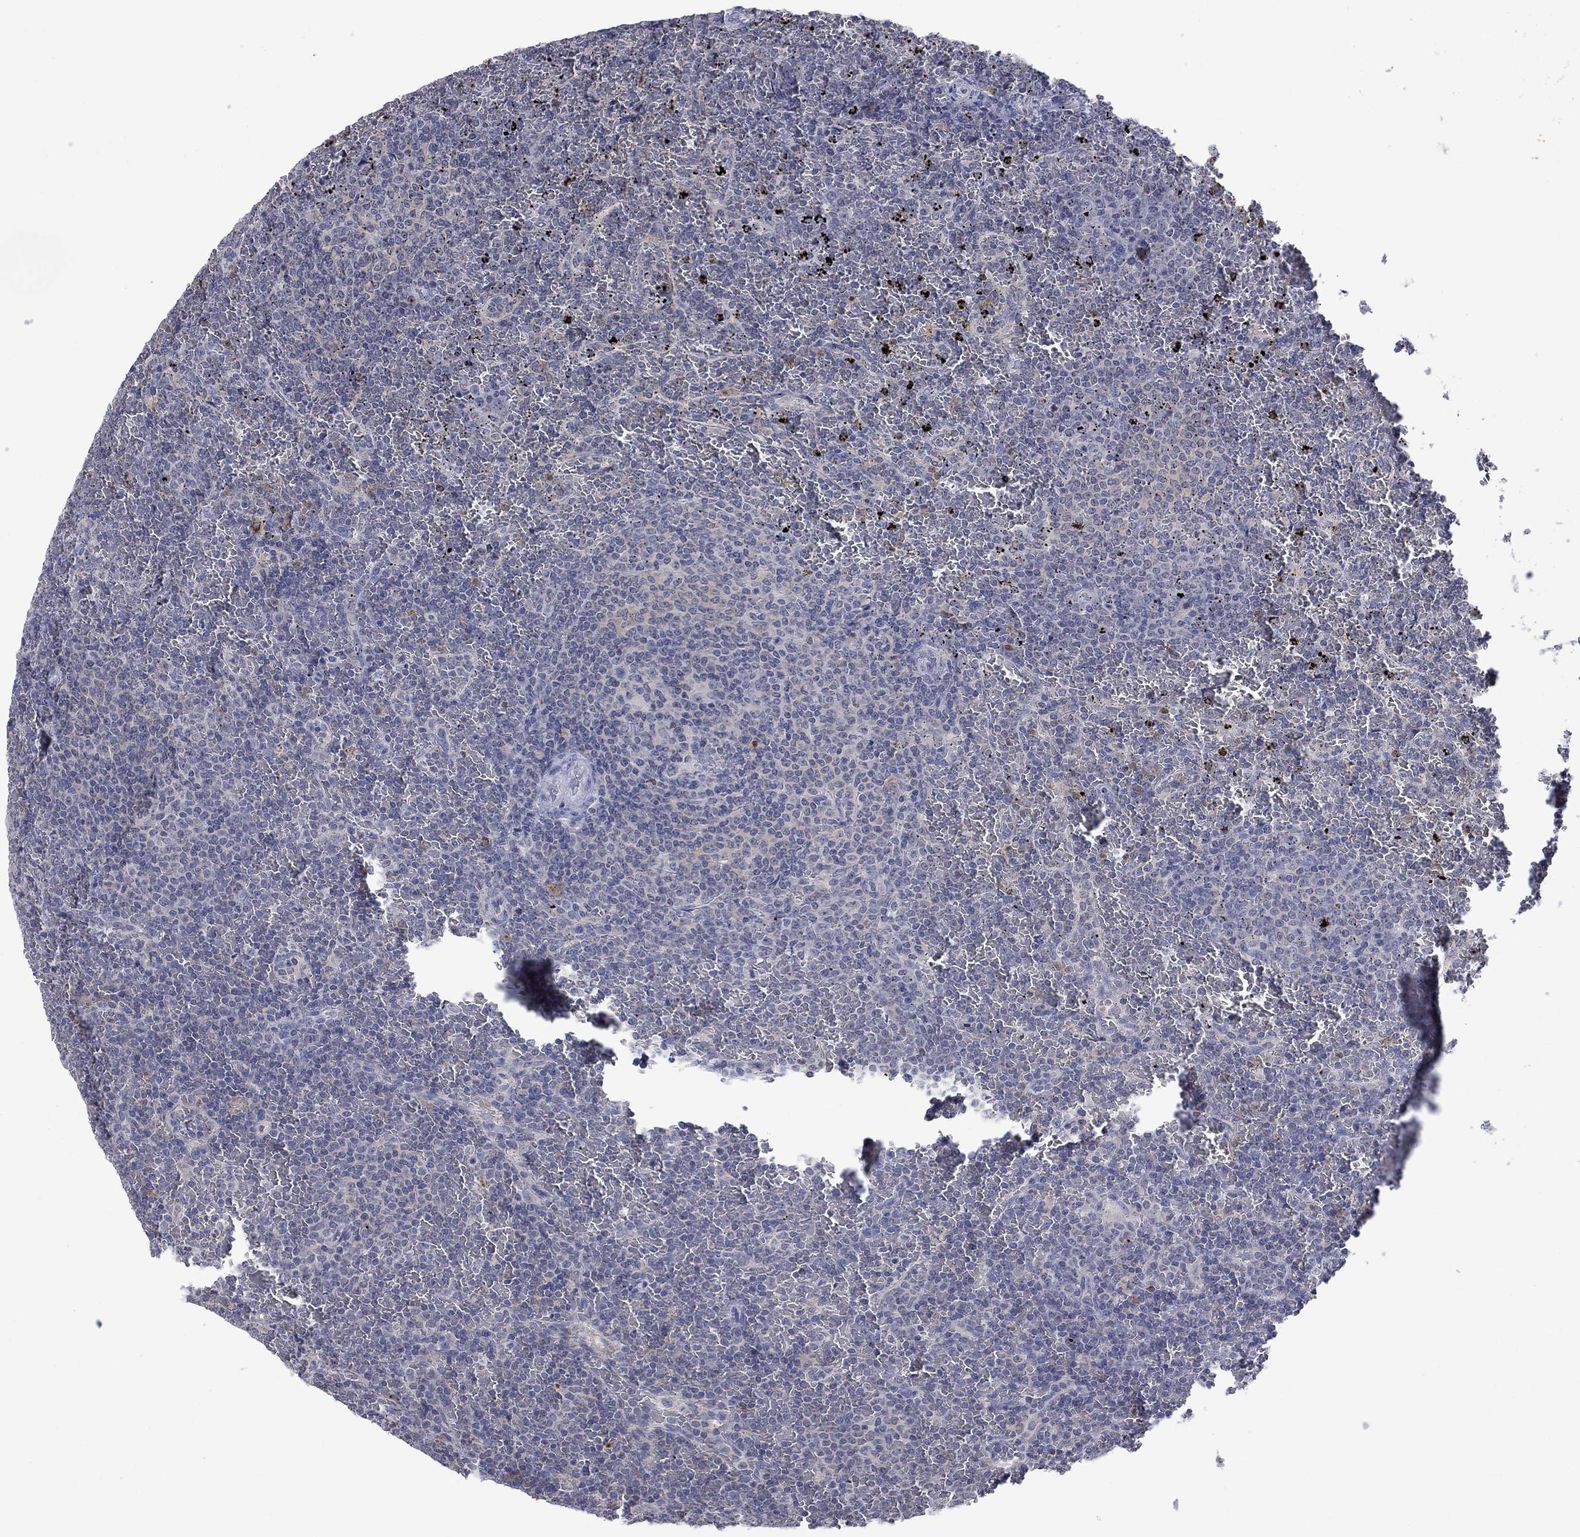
{"staining": {"intensity": "negative", "quantity": "none", "location": "none"}, "tissue": "lymphoma", "cell_type": "Tumor cells", "image_type": "cancer", "snomed": [{"axis": "morphology", "description": "Malignant lymphoma, non-Hodgkin's type, Low grade"}, {"axis": "topography", "description": "Spleen"}], "caption": "Immunohistochemistry (IHC) of human low-grade malignant lymphoma, non-Hodgkin's type exhibits no expression in tumor cells.", "gene": "AGL", "patient": {"sex": "female", "age": 77}}